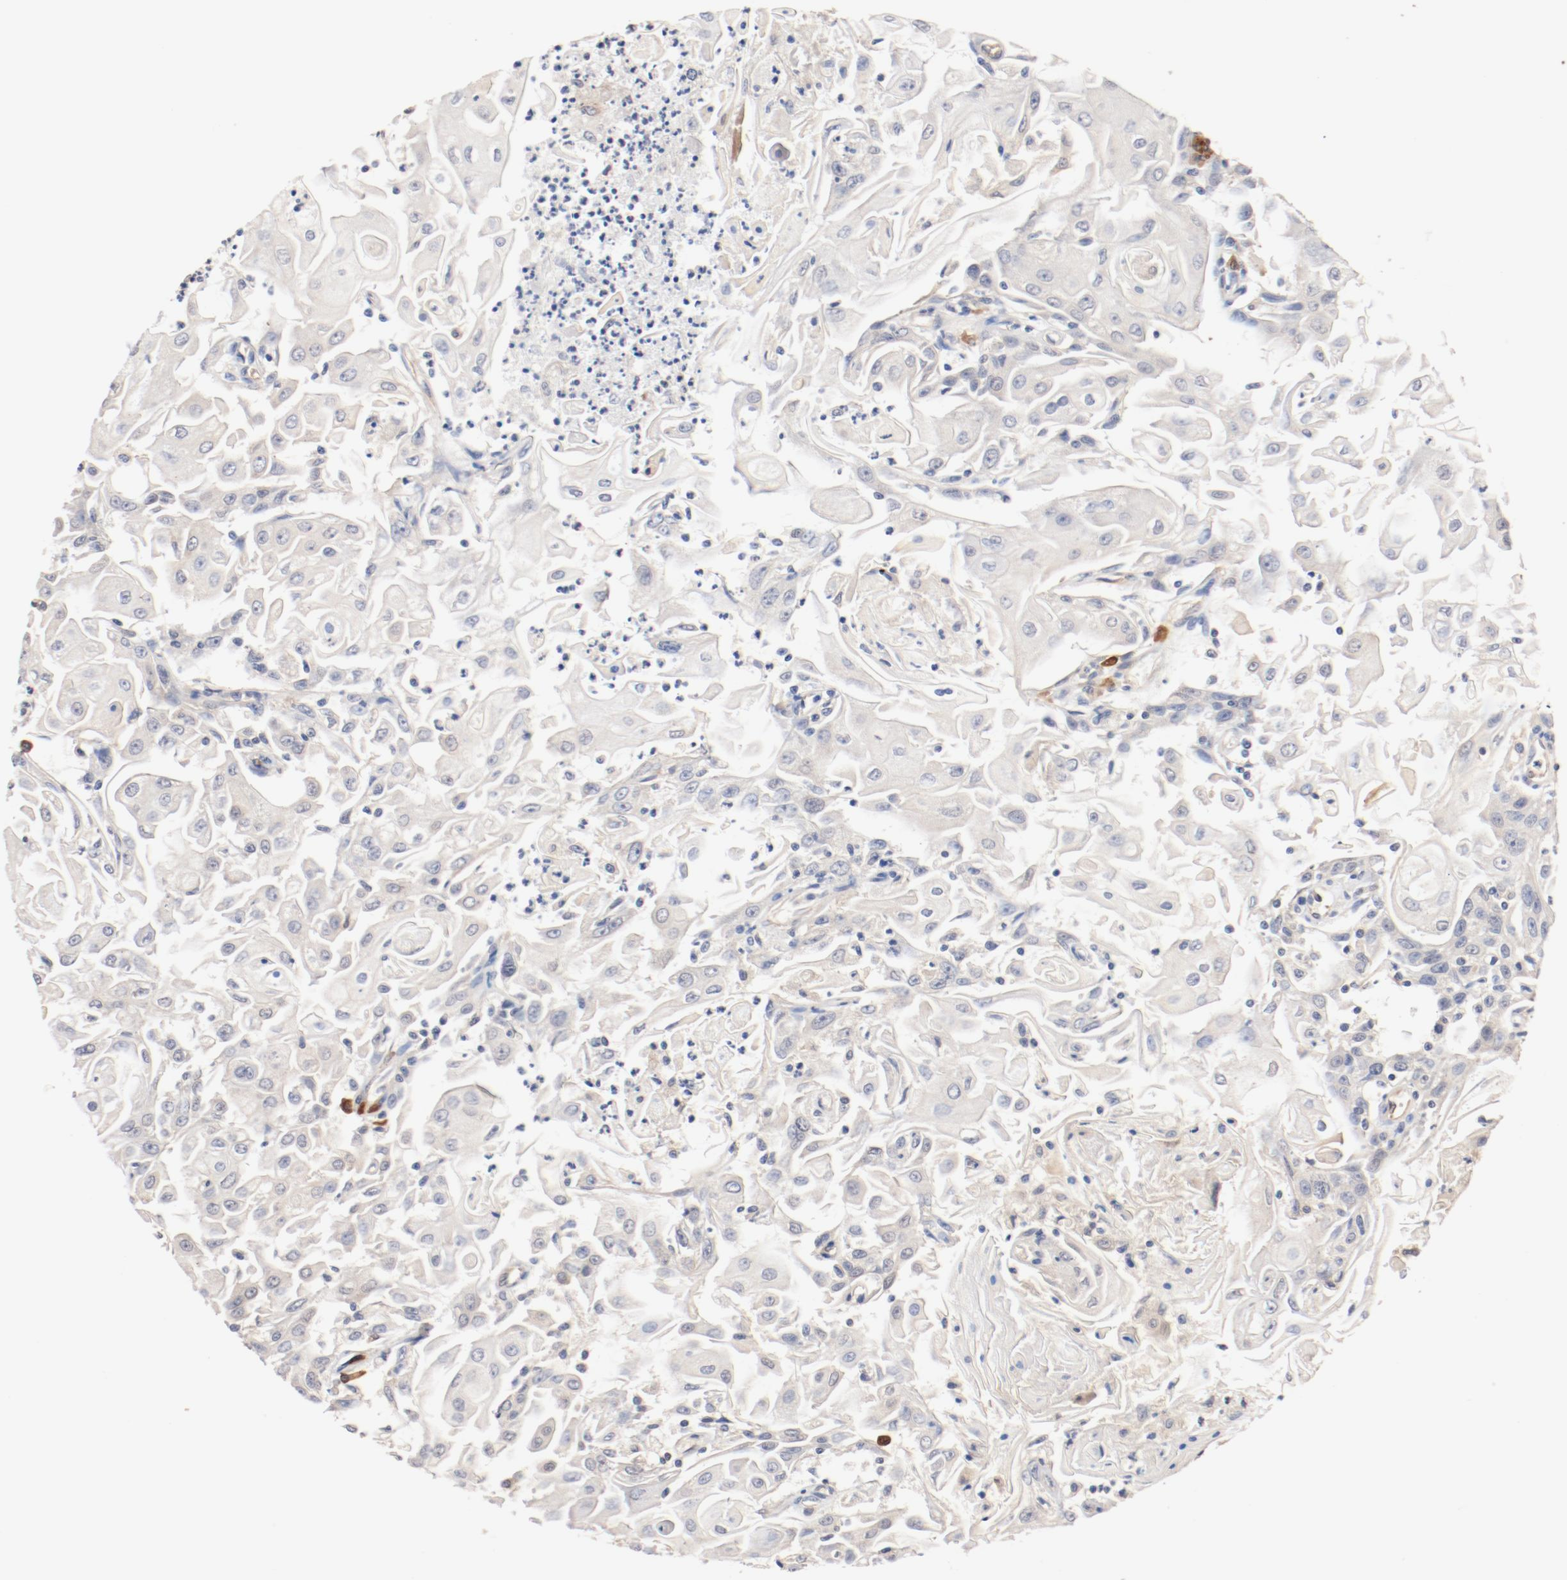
{"staining": {"intensity": "weak", "quantity": "<25%", "location": "cytoplasmic/membranous"}, "tissue": "head and neck cancer", "cell_type": "Tumor cells", "image_type": "cancer", "snomed": [{"axis": "morphology", "description": "Squamous cell carcinoma, NOS"}, {"axis": "topography", "description": "Oral tissue"}, {"axis": "topography", "description": "Head-Neck"}], "caption": "Squamous cell carcinoma (head and neck) was stained to show a protein in brown. There is no significant positivity in tumor cells.", "gene": "UBE2J1", "patient": {"sex": "female", "age": 76}}